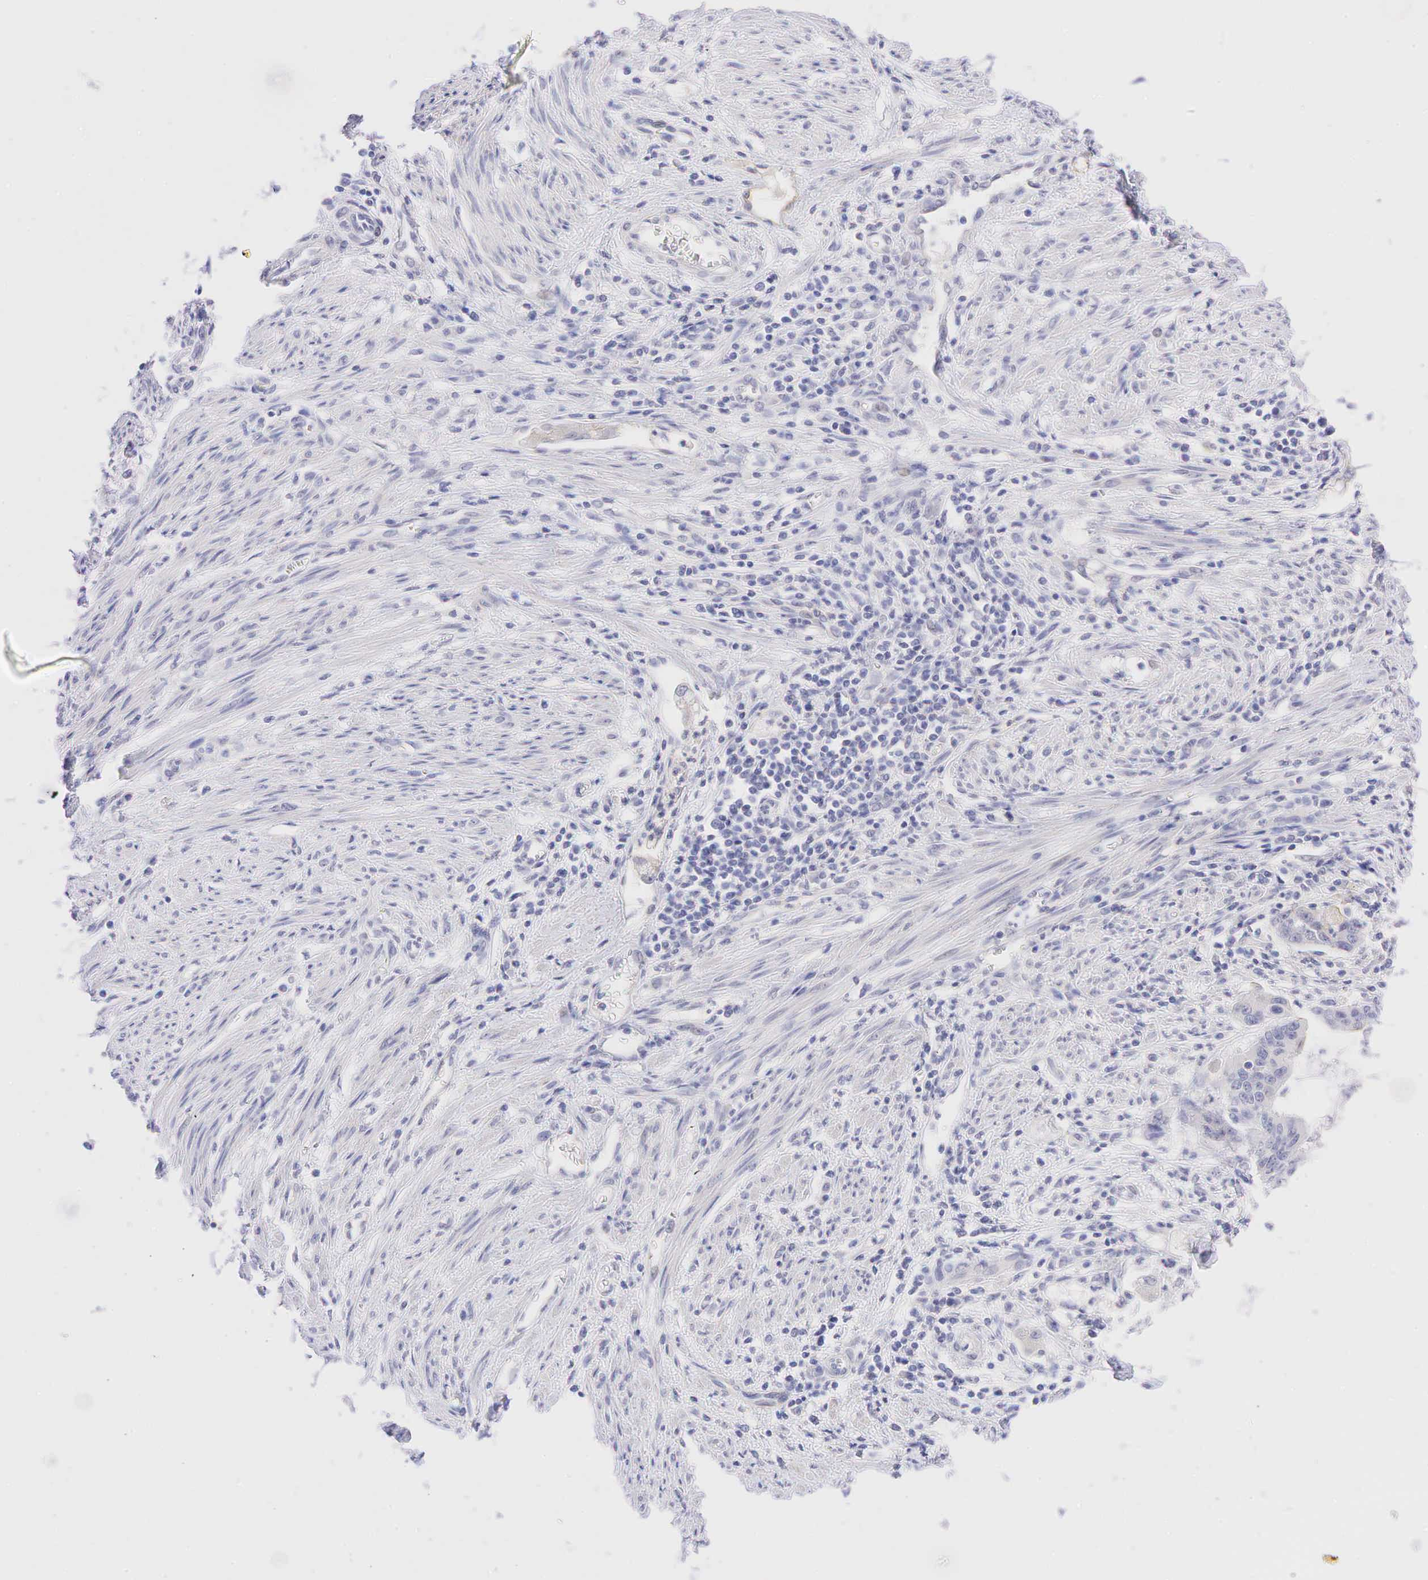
{"staining": {"intensity": "weak", "quantity": "<25%", "location": "cytoplasmic/membranous"}, "tissue": "endometrial cancer", "cell_type": "Tumor cells", "image_type": "cancer", "snomed": [{"axis": "morphology", "description": "Adenocarcinoma, NOS"}, {"axis": "topography", "description": "Endometrium"}], "caption": "DAB immunohistochemical staining of human endometrial cancer (adenocarcinoma) demonstrates no significant positivity in tumor cells. The staining is performed using DAB brown chromogen with nuclei counter-stained in using hematoxylin.", "gene": "AR", "patient": {"sex": "female", "age": 75}}